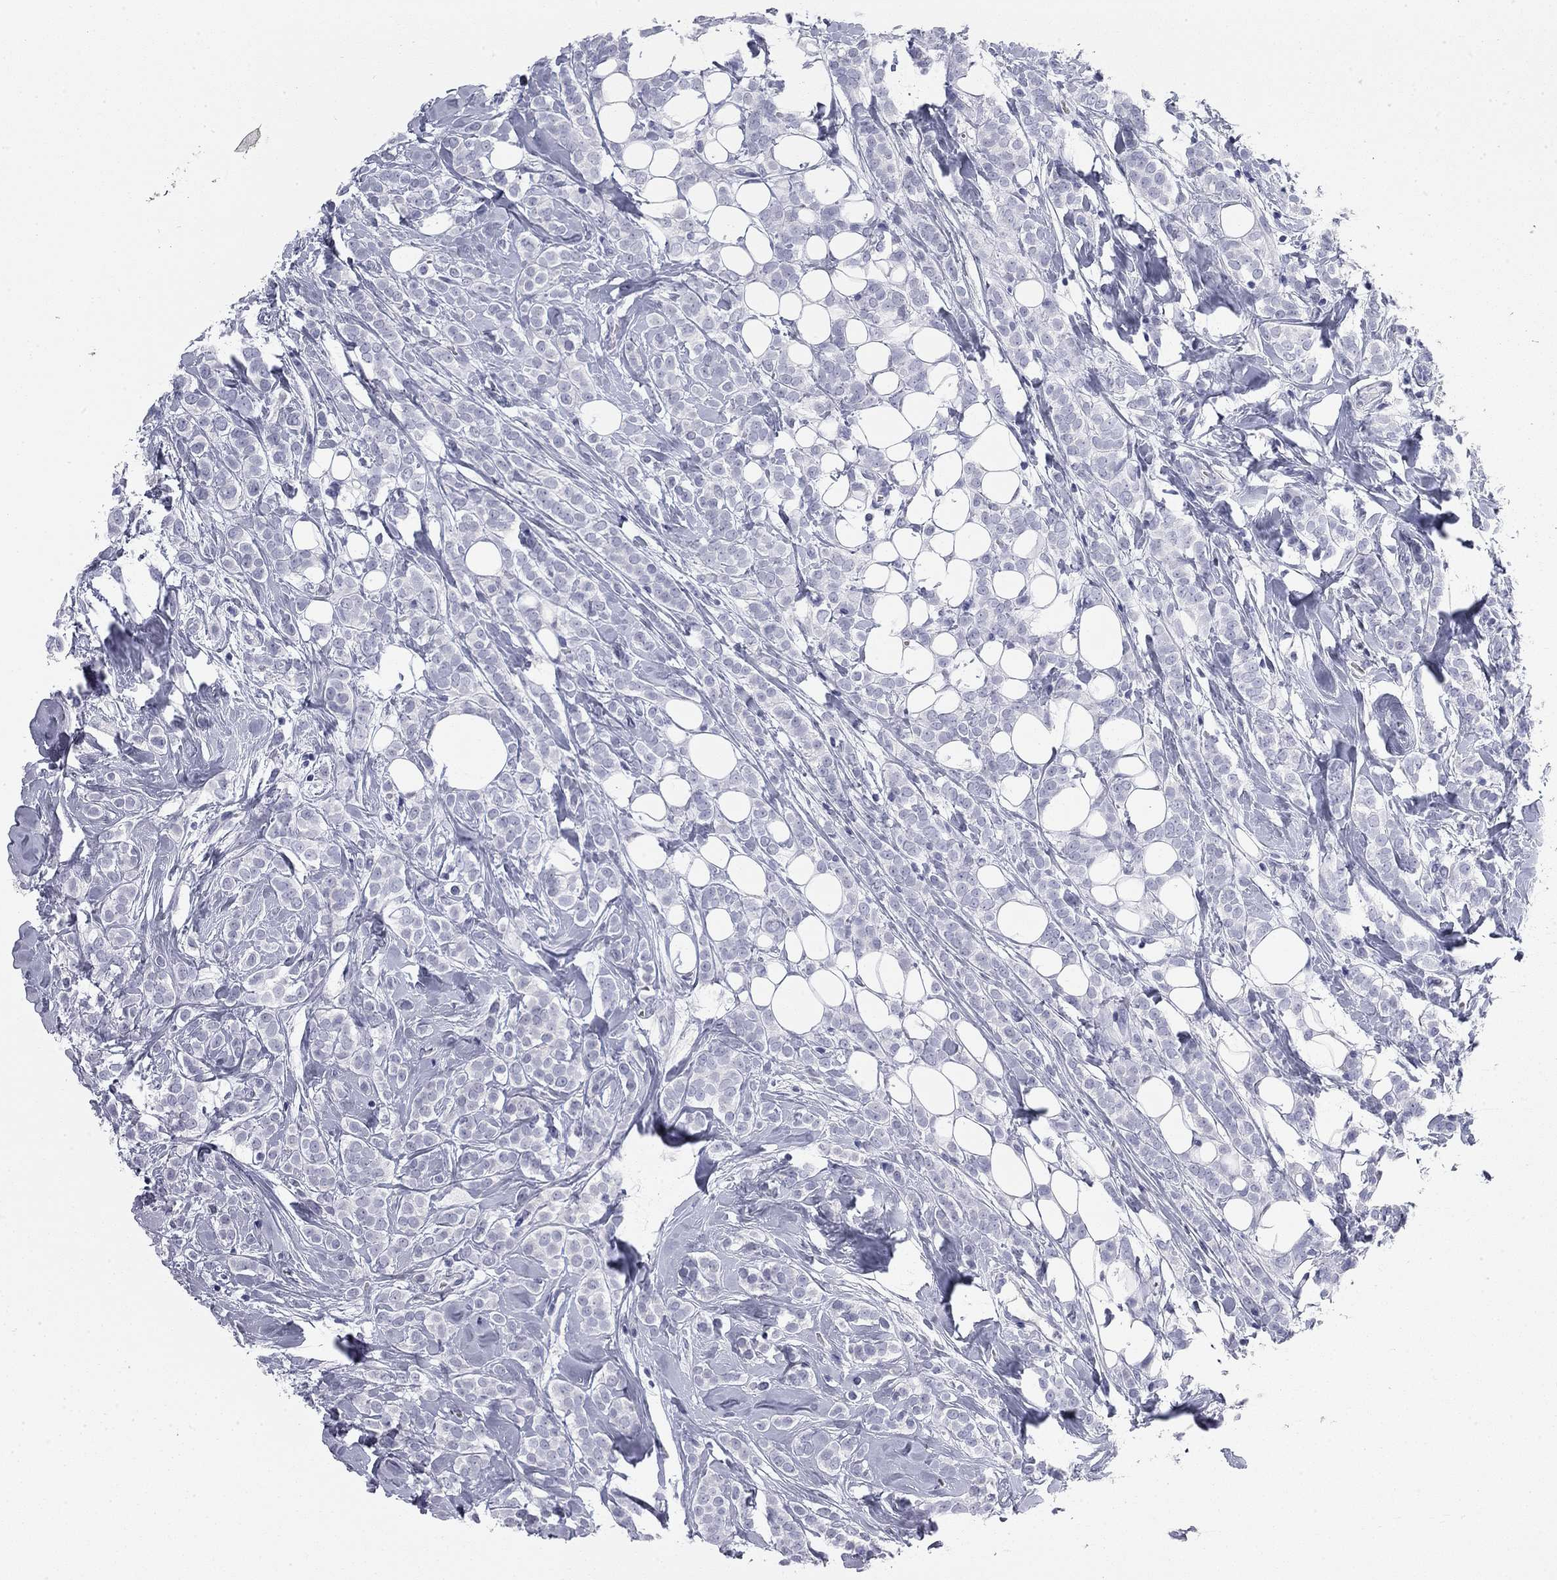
{"staining": {"intensity": "negative", "quantity": "none", "location": "none"}, "tissue": "breast cancer", "cell_type": "Tumor cells", "image_type": "cancer", "snomed": [{"axis": "morphology", "description": "Lobular carcinoma"}, {"axis": "topography", "description": "Breast"}], "caption": "Immunohistochemistry (IHC) of breast lobular carcinoma shows no staining in tumor cells.", "gene": "AK8", "patient": {"sex": "female", "age": 49}}